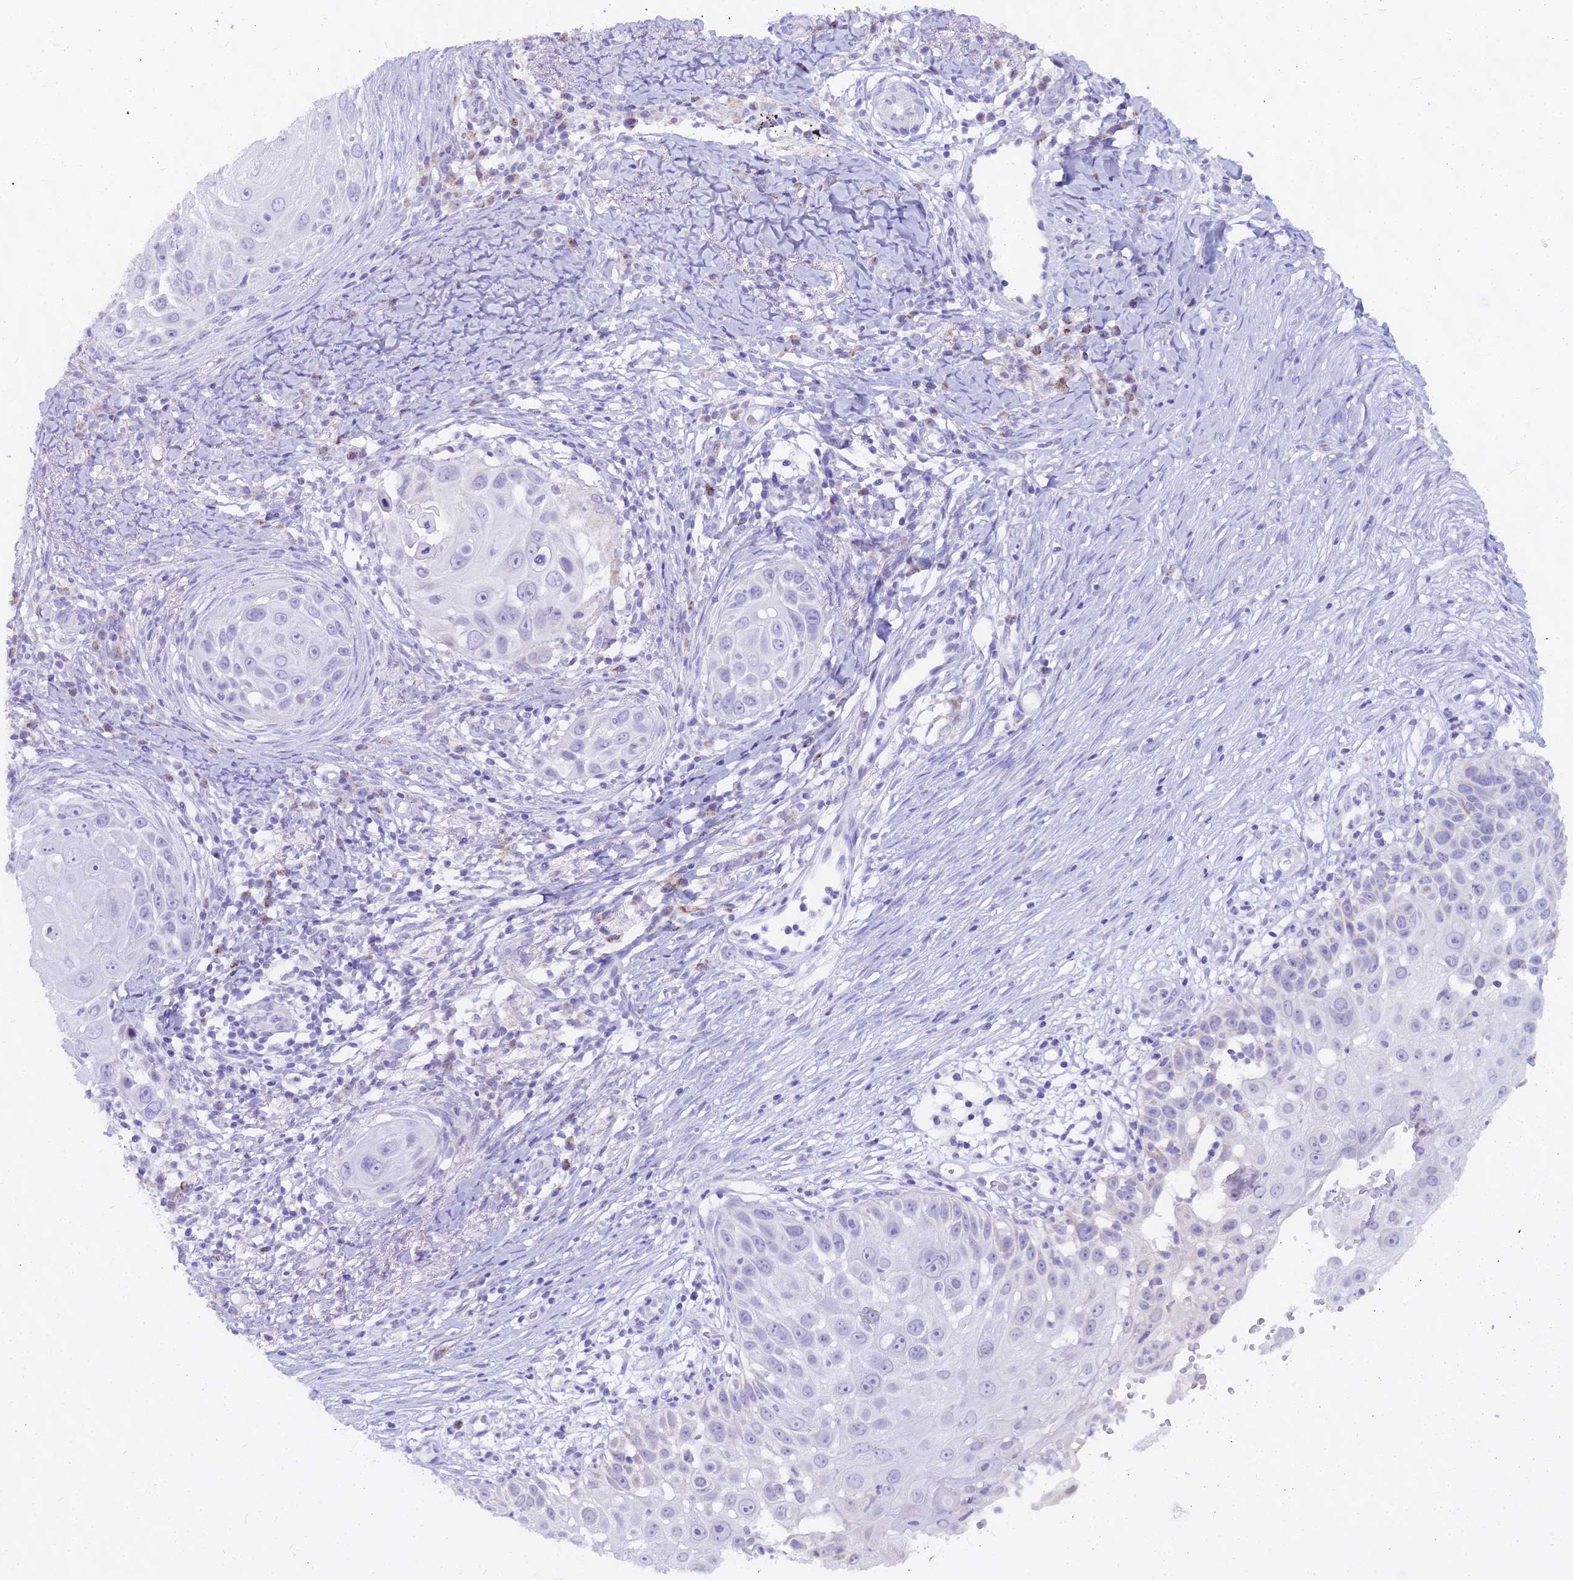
{"staining": {"intensity": "negative", "quantity": "none", "location": "none"}, "tissue": "skin cancer", "cell_type": "Tumor cells", "image_type": "cancer", "snomed": [{"axis": "morphology", "description": "Squamous cell carcinoma, NOS"}, {"axis": "topography", "description": "Skin"}], "caption": "High magnification brightfield microscopy of skin cancer (squamous cell carcinoma) stained with DAB (brown) and counterstained with hematoxylin (blue): tumor cells show no significant expression. Nuclei are stained in blue.", "gene": "CGB2", "patient": {"sex": "female", "age": 44}}